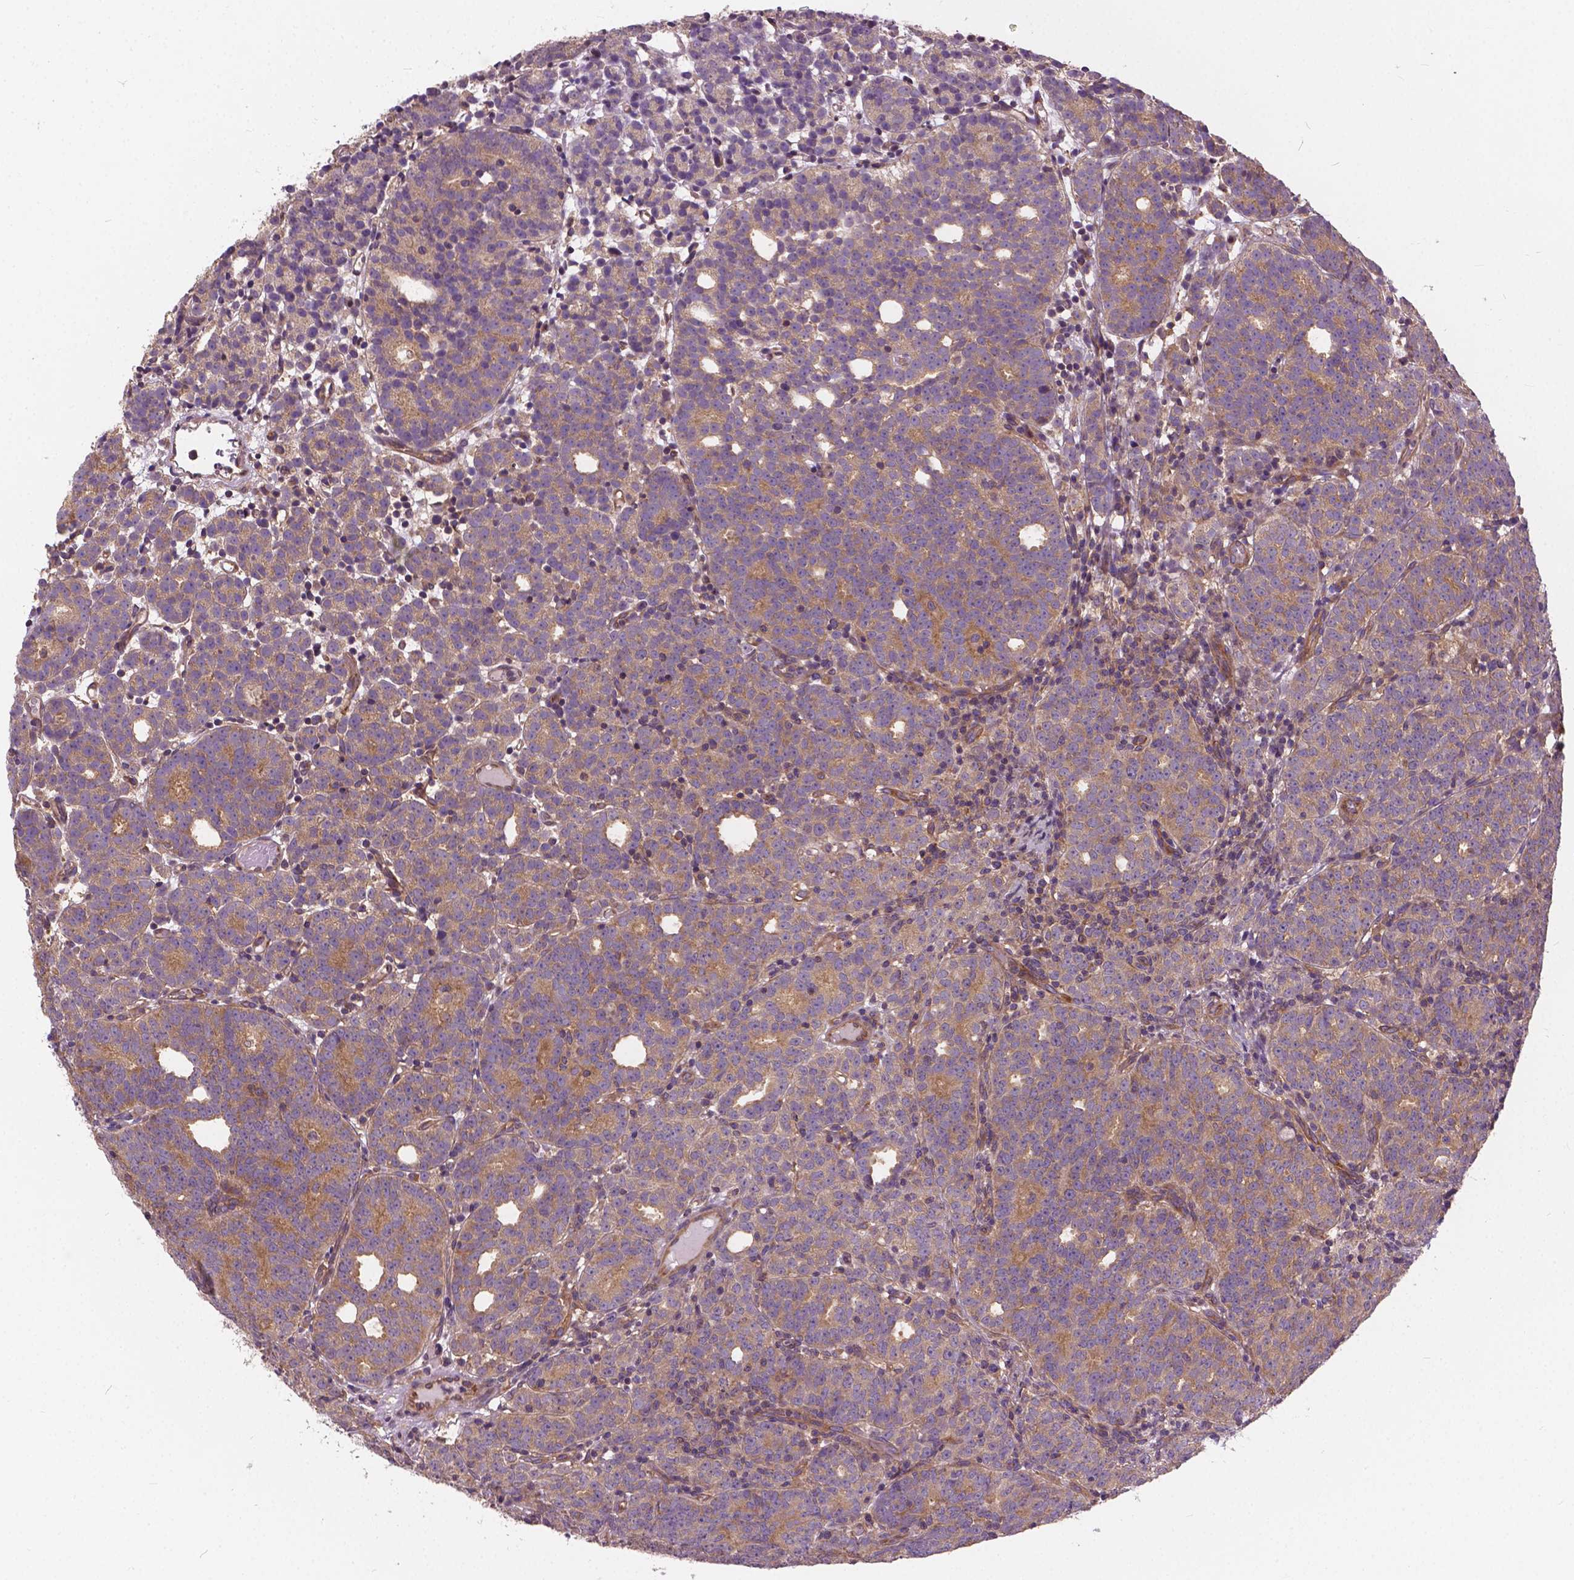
{"staining": {"intensity": "moderate", "quantity": "<25%", "location": "cytoplasmic/membranous"}, "tissue": "prostate cancer", "cell_type": "Tumor cells", "image_type": "cancer", "snomed": [{"axis": "morphology", "description": "Adenocarcinoma, High grade"}, {"axis": "topography", "description": "Prostate"}], "caption": "Protein staining reveals moderate cytoplasmic/membranous positivity in about <25% of tumor cells in prostate cancer (adenocarcinoma (high-grade)).", "gene": "MZT1", "patient": {"sex": "male", "age": 53}}